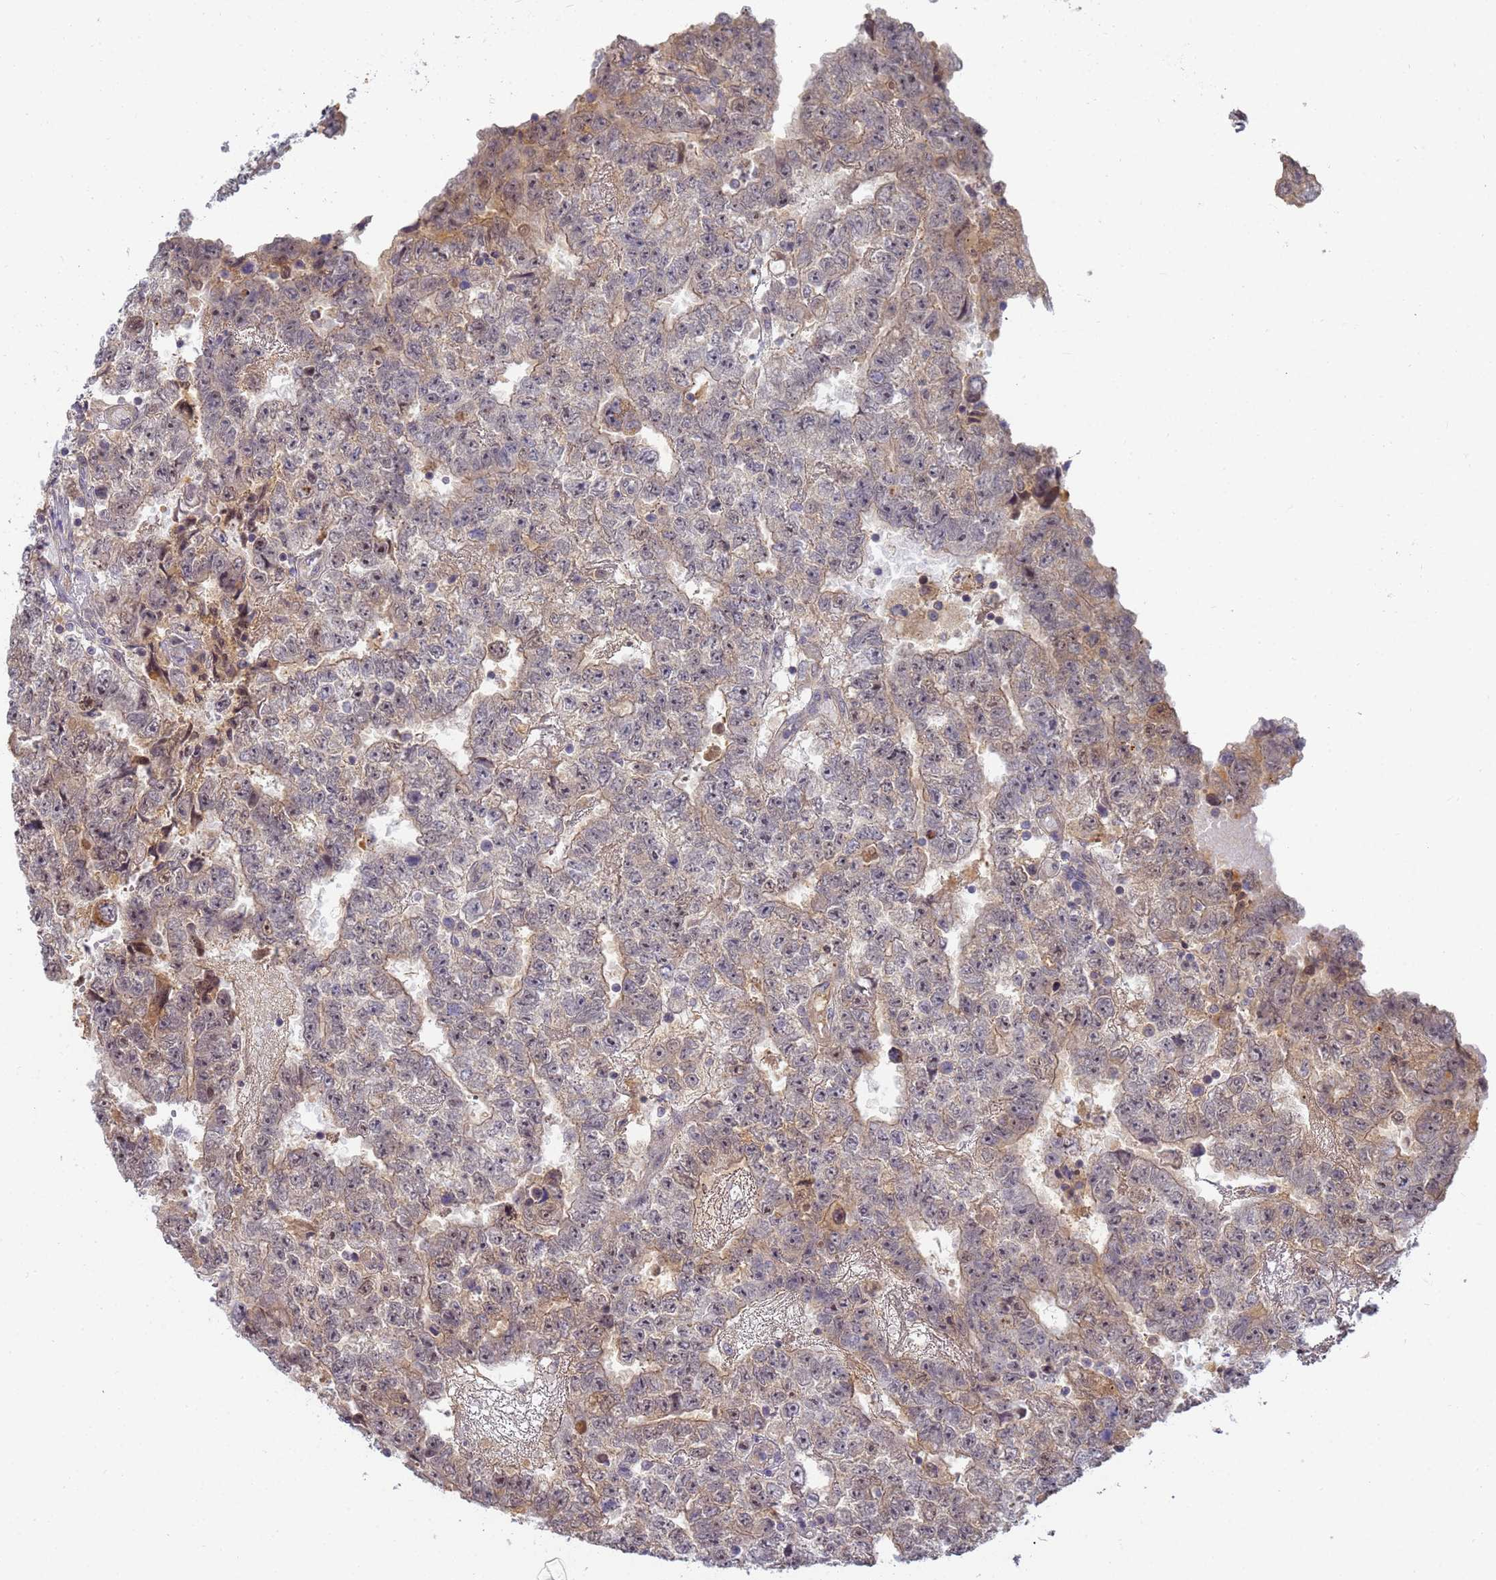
{"staining": {"intensity": "weak", "quantity": "25%-75%", "location": "nuclear"}, "tissue": "testis cancer", "cell_type": "Tumor cells", "image_type": "cancer", "snomed": [{"axis": "morphology", "description": "Carcinoma, Embryonal, NOS"}, {"axis": "topography", "description": "Testis"}], "caption": "Protein expression analysis of human testis cancer (embryonal carcinoma) reveals weak nuclear positivity in approximately 25%-75% of tumor cells.", "gene": "SHARPIN", "patient": {"sex": "male", "age": 25}}